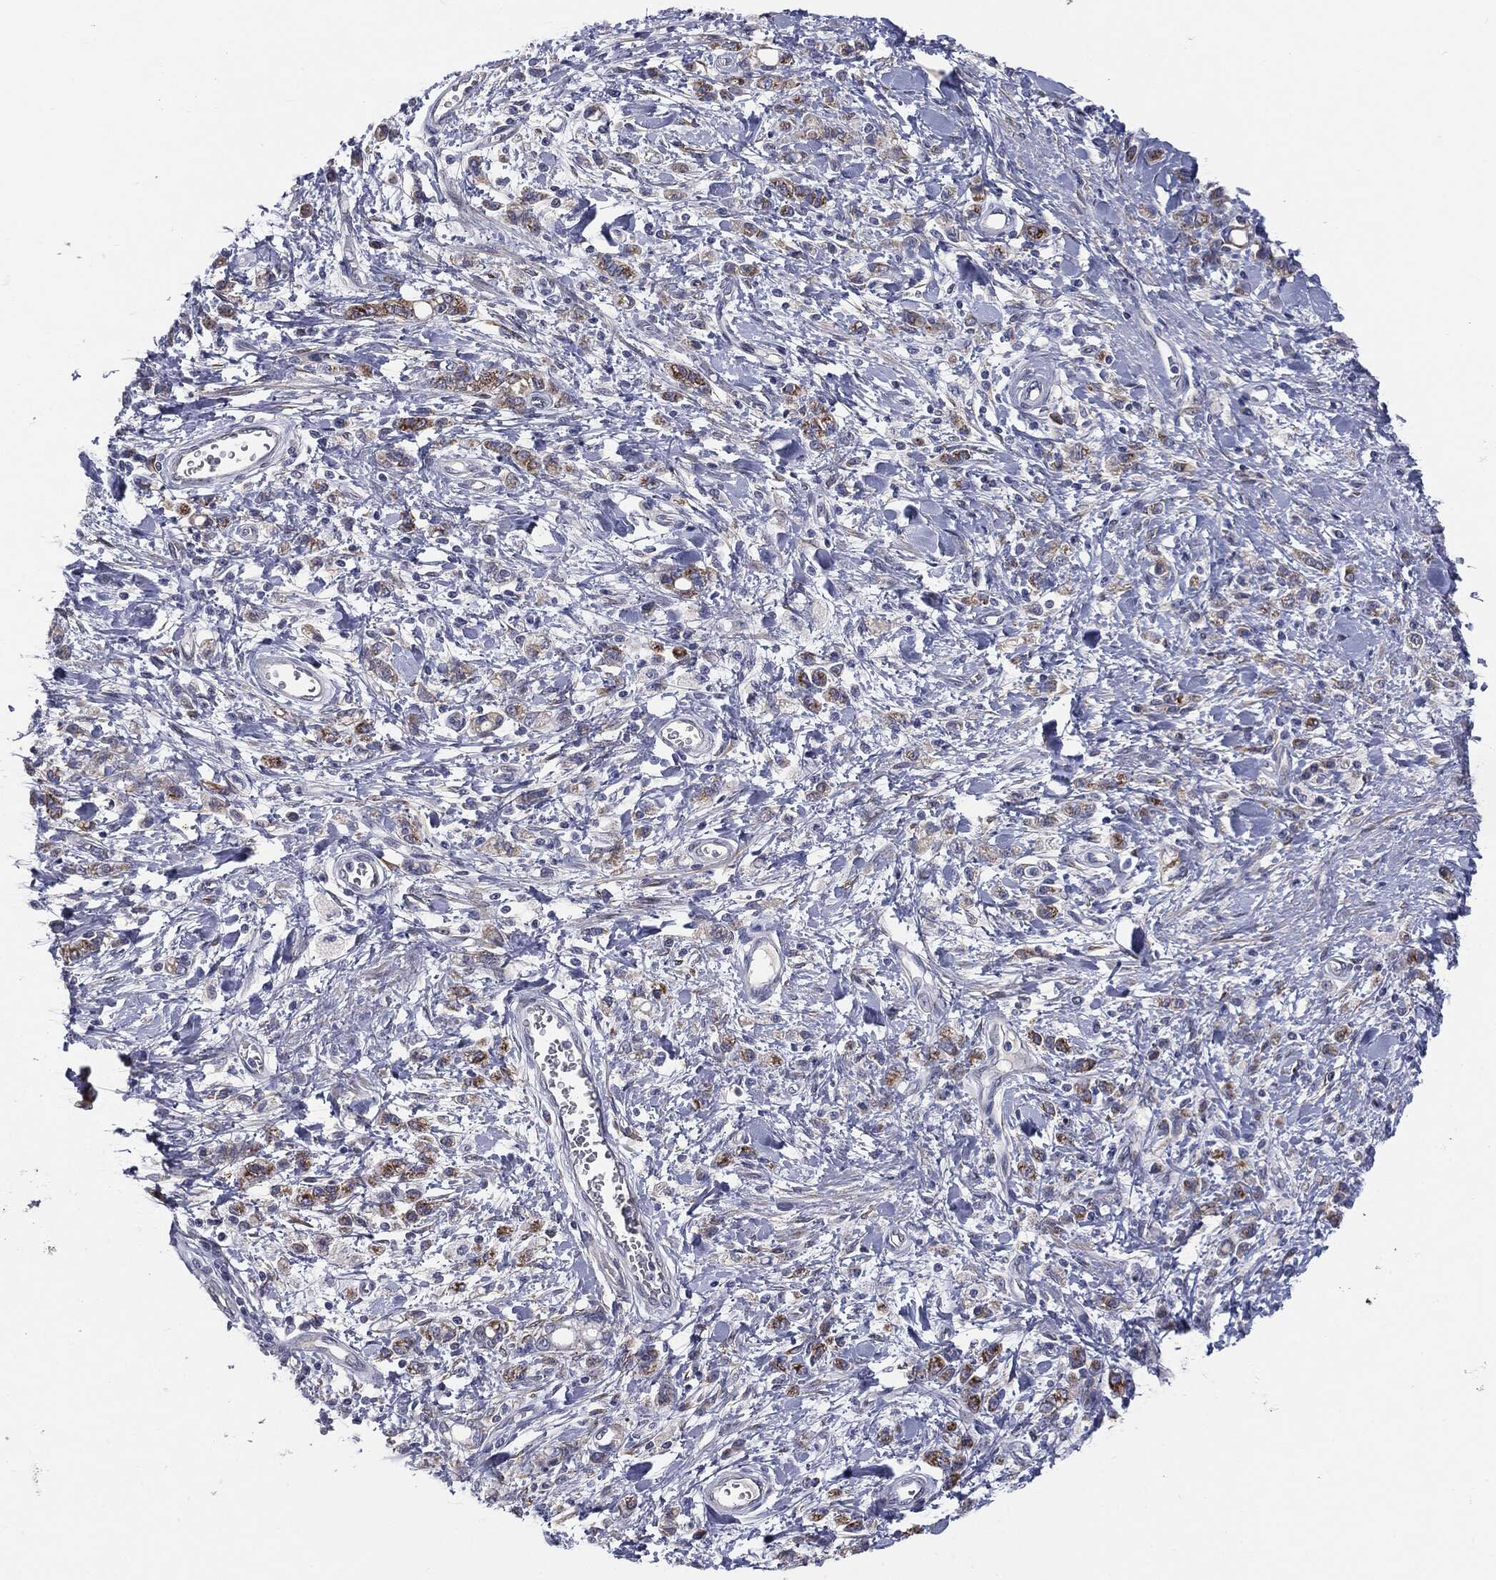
{"staining": {"intensity": "moderate", "quantity": "<25%", "location": "cytoplasmic/membranous"}, "tissue": "stomach cancer", "cell_type": "Tumor cells", "image_type": "cancer", "snomed": [{"axis": "morphology", "description": "Adenocarcinoma, NOS"}, {"axis": "topography", "description": "Stomach"}], "caption": "Immunohistochemical staining of human adenocarcinoma (stomach) reveals moderate cytoplasmic/membranous protein expression in about <25% of tumor cells.", "gene": "KRT5", "patient": {"sex": "male", "age": 77}}